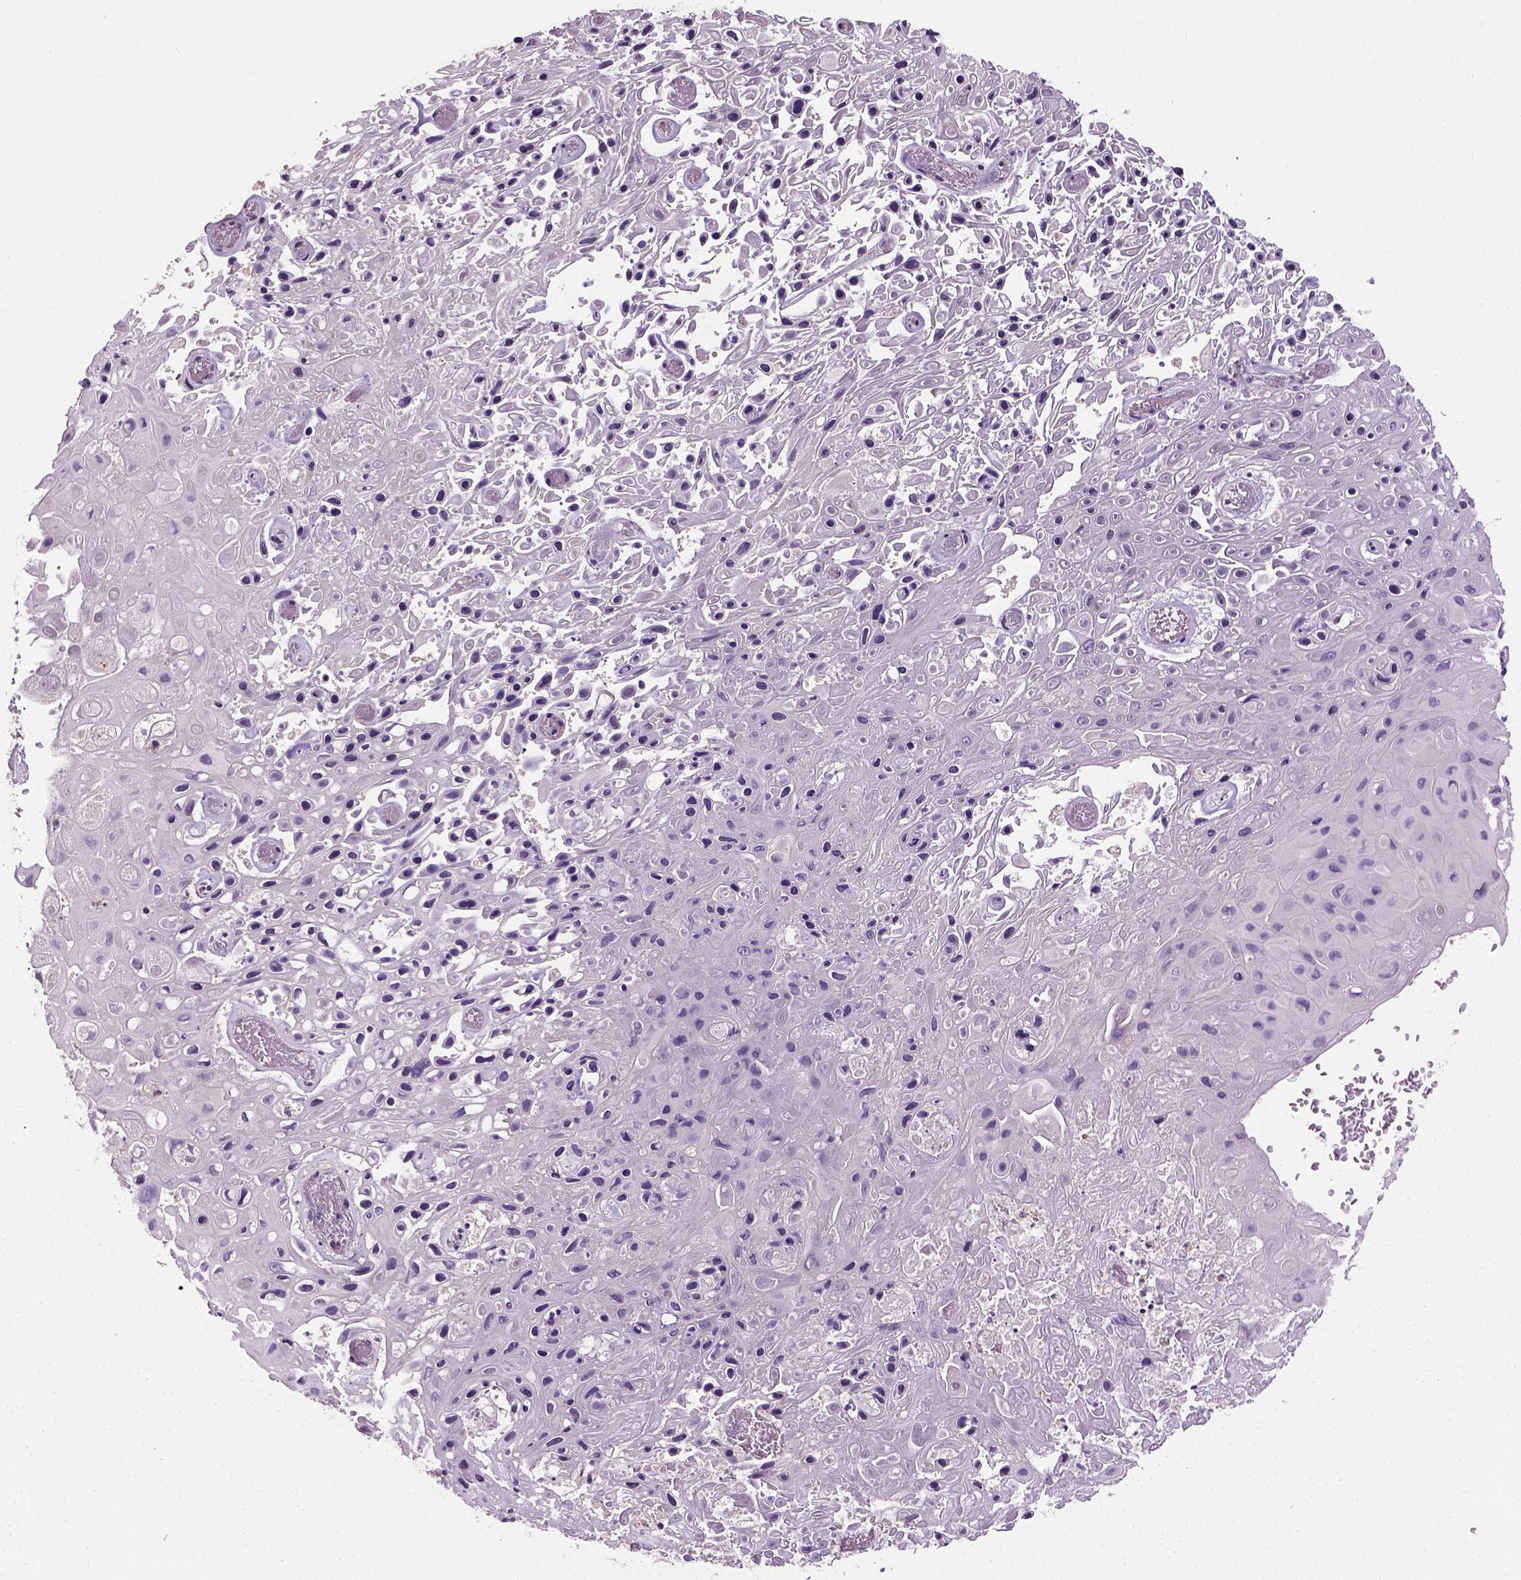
{"staining": {"intensity": "negative", "quantity": "none", "location": "none"}, "tissue": "skin cancer", "cell_type": "Tumor cells", "image_type": "cancer", "snomed": [{"axis": "morphology", "description": "Squamous cell carcinoma, NOS"}, {"axis": "topography", "description": "Skin"}], "caption": "This histopathology image is of squamous cell carcinoma (skin) stained with immunohistochemistry to label a protein in brown with the nuclei are counter-stained blue. There is no staining in tumor cells.", "gene": "CRACR2A", "patient": {"sex": "male", "age": 82}}